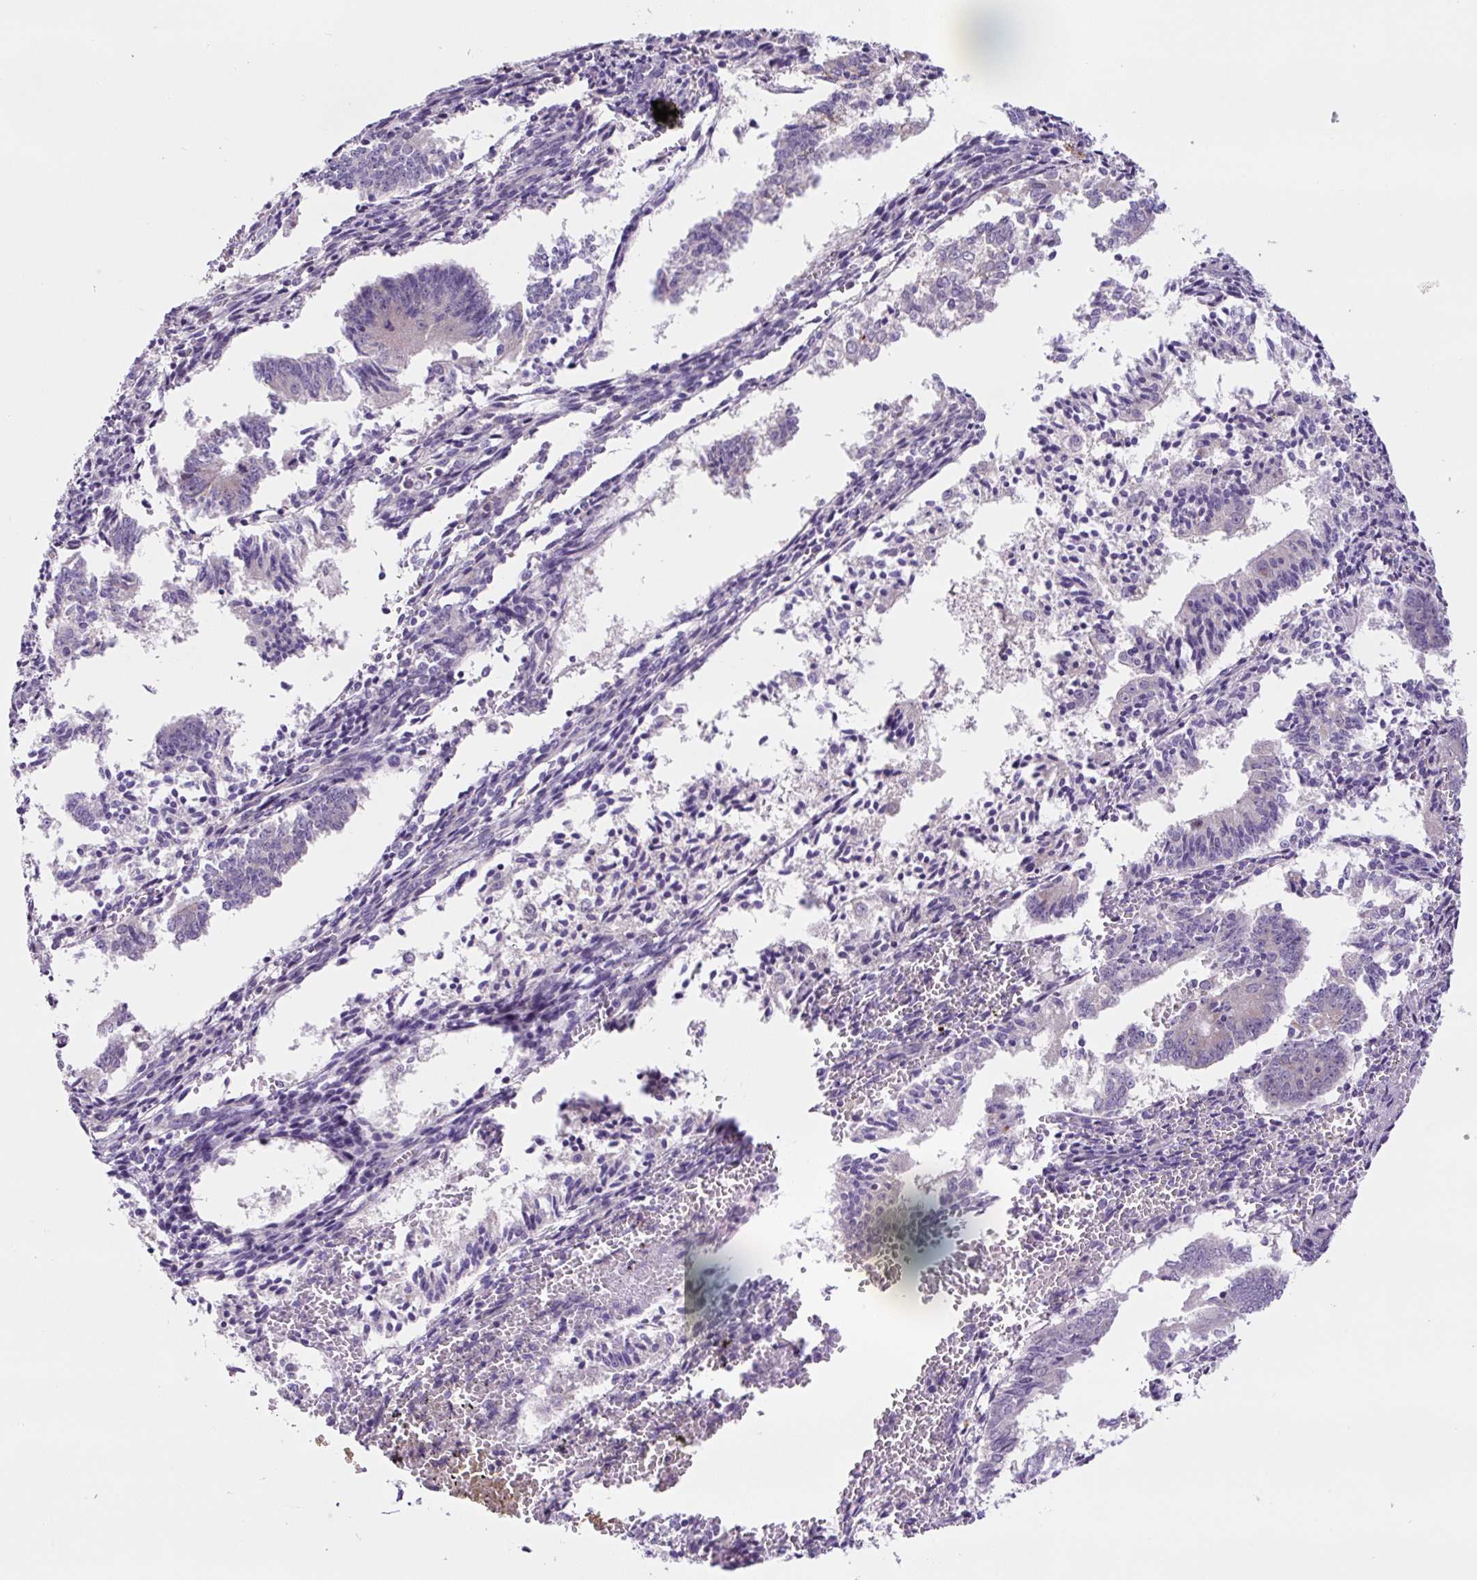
{"staining": {"intensity": "weak", "quantity": "<25%", "location": "cytoplasmic/membranous"}, "tissue": "endometrial cancer", "cell_type": "Tumor cells", "image_type": "cancer", "snomed": [{"axis": "morphology", "description": "Adenocarcinoma, NOS"}, {"axis": "topography", "description": "Endometrium"}], "caption": "Photomicrograph shows no significant protein staining in tumor cells of endometrial adenocarcinoma.", "gene": "OGDHL", "patient": {"sex": "female", "age": 50}}